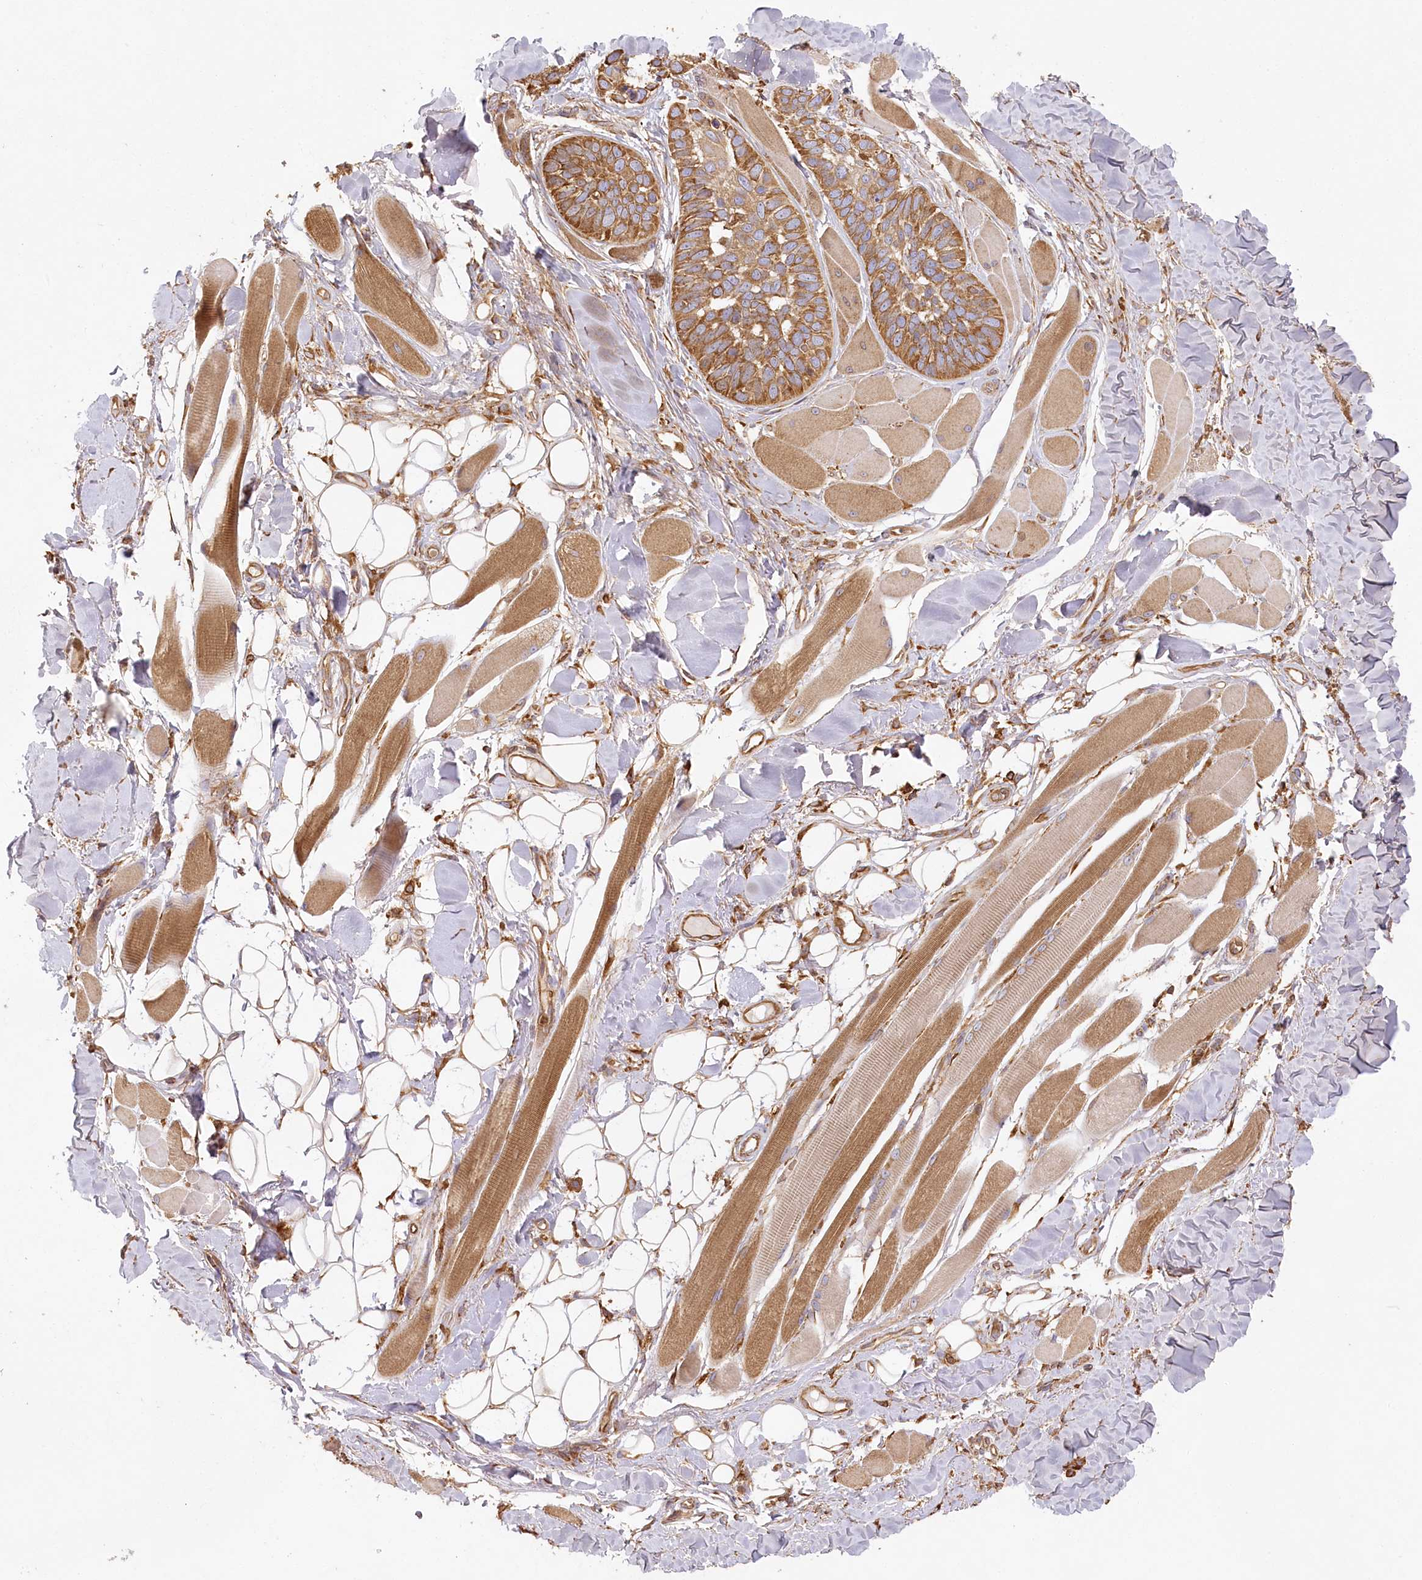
{"staining": {"intensity": "moderate", "quantity": ">75%", "location": "cytoplasmic/membranous"}, "tissue": "skin cancer", "cell_type": "Tumor cells", "image_type": "cancer", "snomed": [{"axis": "morphology", "description": "Basal cell carcinoma"}, {"axis": "topography", "description": "Skin"}], "caption": "There is medium levels of moderate cytoplasmic/membranous staining in tumor cells of skin basal cell carcinoma, as demonstrated by immunohistochemical staining (brown color).", "gene": "ACAP2", "patient": {"sex": "male", "age": 62}}